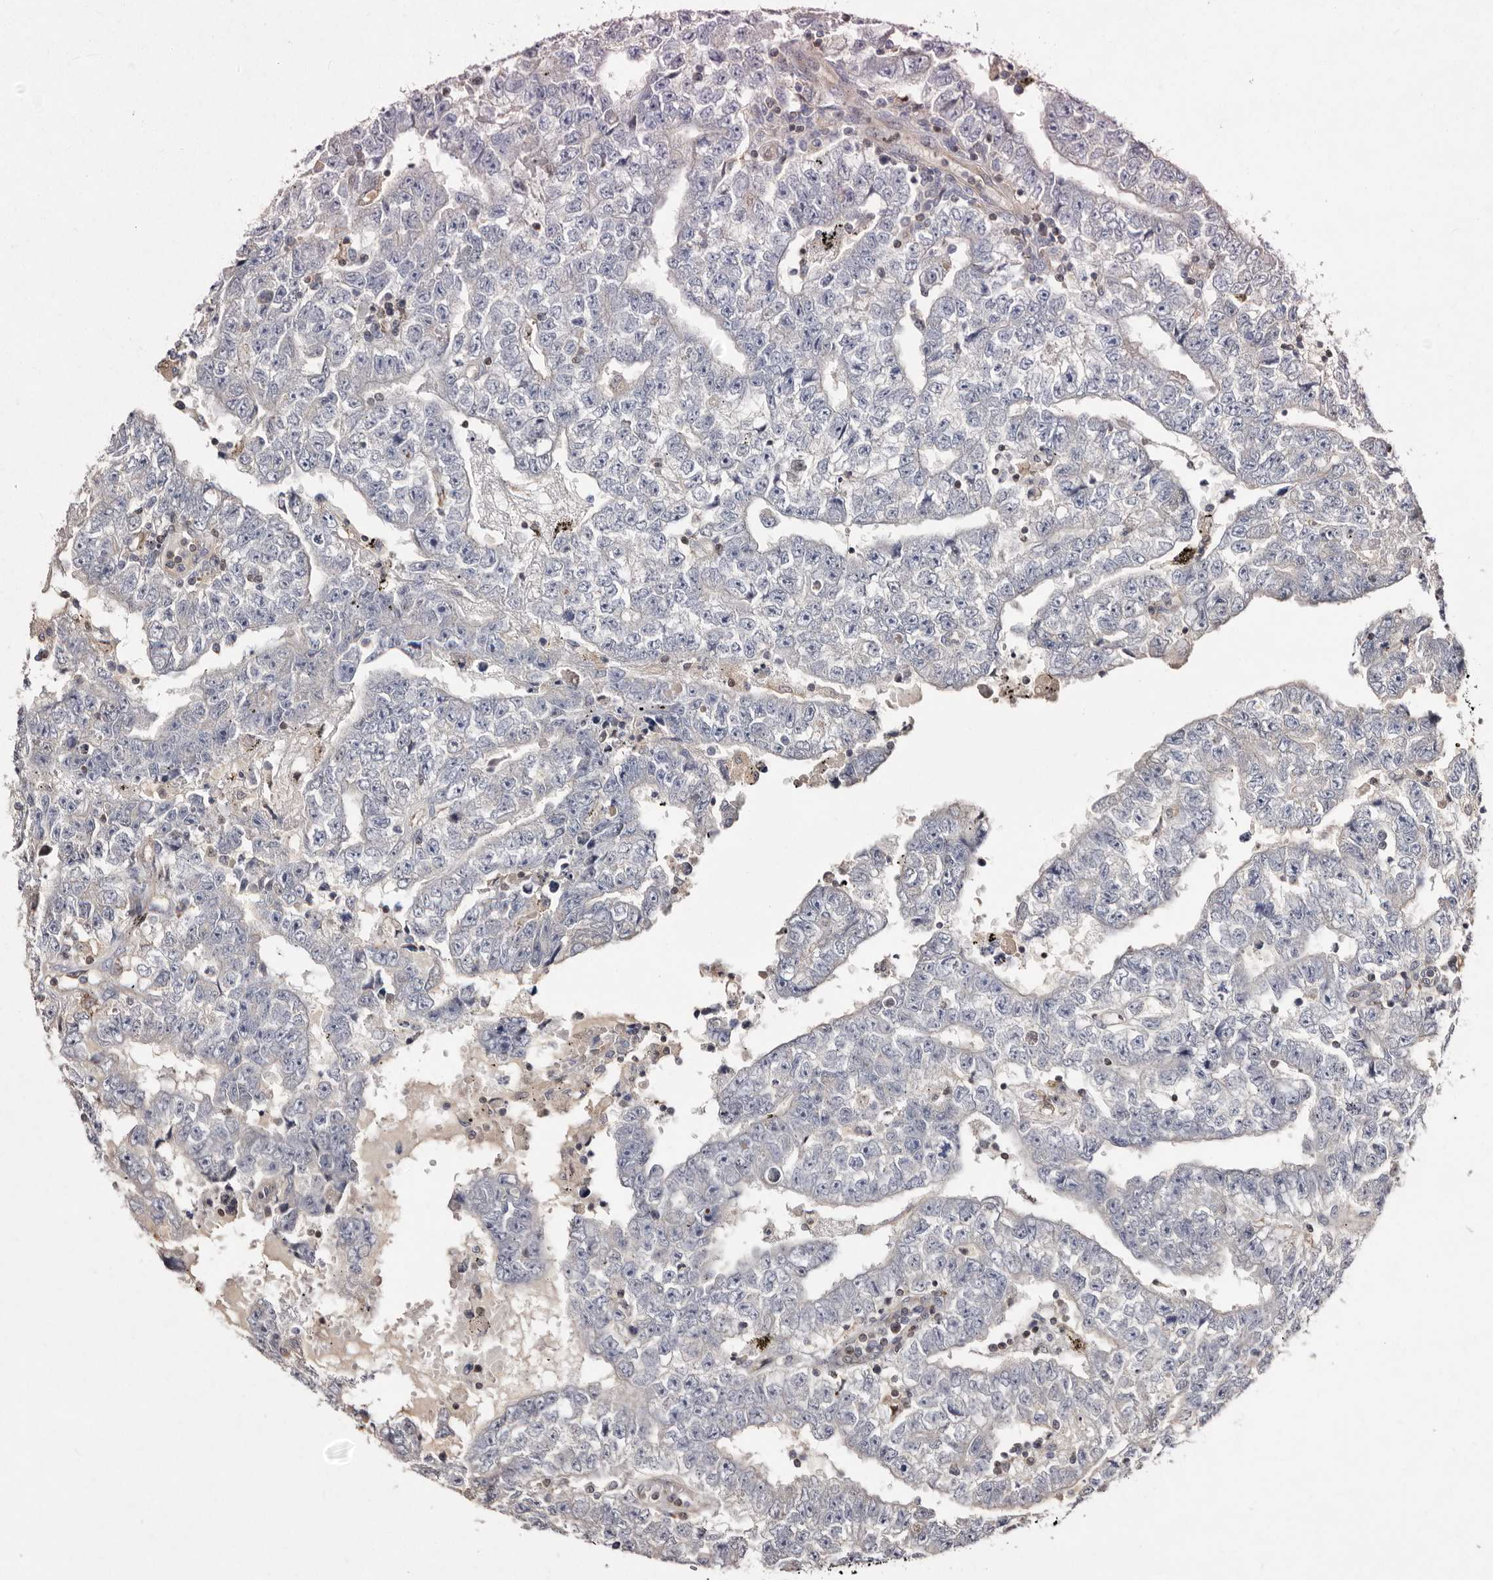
{"staining": {"intensity": "negative", "quantity": "none", "location": "none"}, "tissue": "testis cancer", "cell_type": "Tumor cells", "image_type": "cancer", "snomed": [{"axis": "morphology", "description": "Carcinoma, Embryonal, NOS"}, {"axis": "topography", "description": "Testis"}], "caption": "IHC micrograph of neoplastic tissue: human testis embryonal carcinoma stained with DAB (3,3'-diaminobenzidine) exhibits no significant protein expression in tumor cells.", "gene": "GIMAP4", "patient": {"sex": "male", "age": 25}}